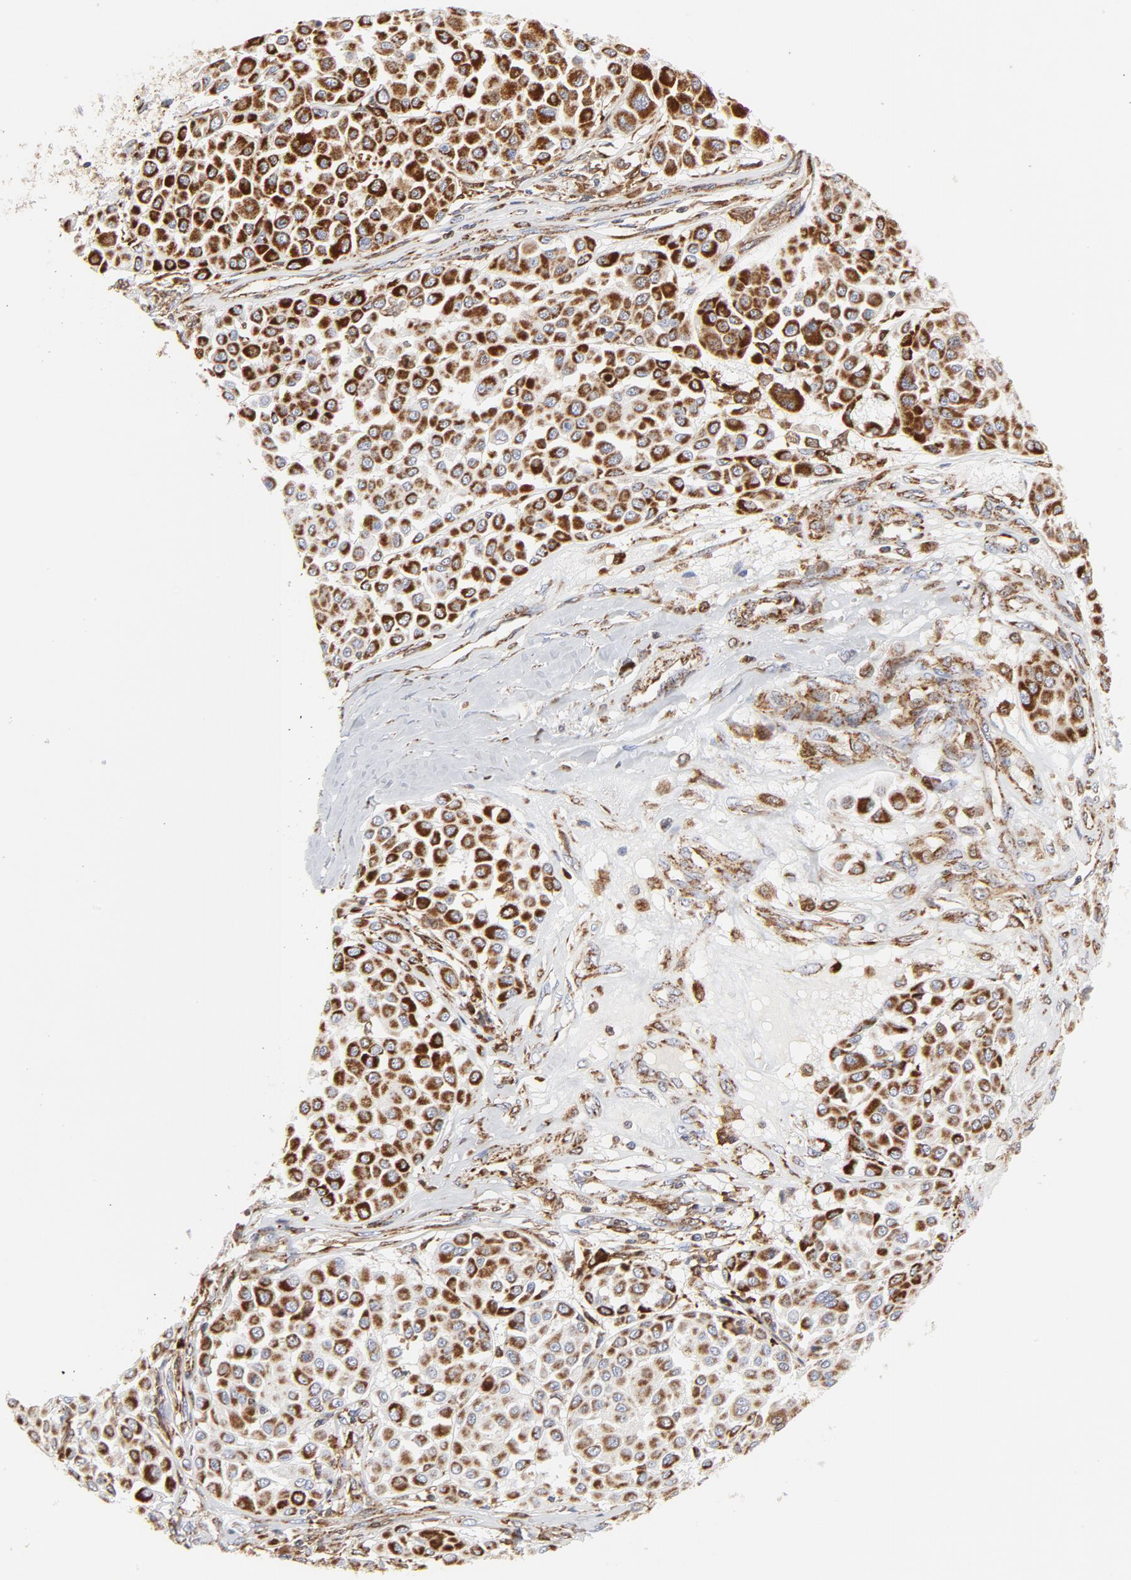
{"staining": {"intensity": "strong", "quantity": ">75%", "location": "cytoplasmic/membranous"}, "tissue": "melanoma", "cell_type": "Tumor cells", "image_type": "cancer", "snomed": [{"axis": "morphology", "description": "Malignant melanoma, Metastatic site"}, {"axis": "topography", "description": "Soft tissue"}], "caption": "This is a micrograph of IHC staining of malignant melanoma (metastatic site), which shows strong staining in the cytoplasmic/membranous of tumor cells.", "gene": "CYCS", "patient": {"sex": "male", "age": 41}}